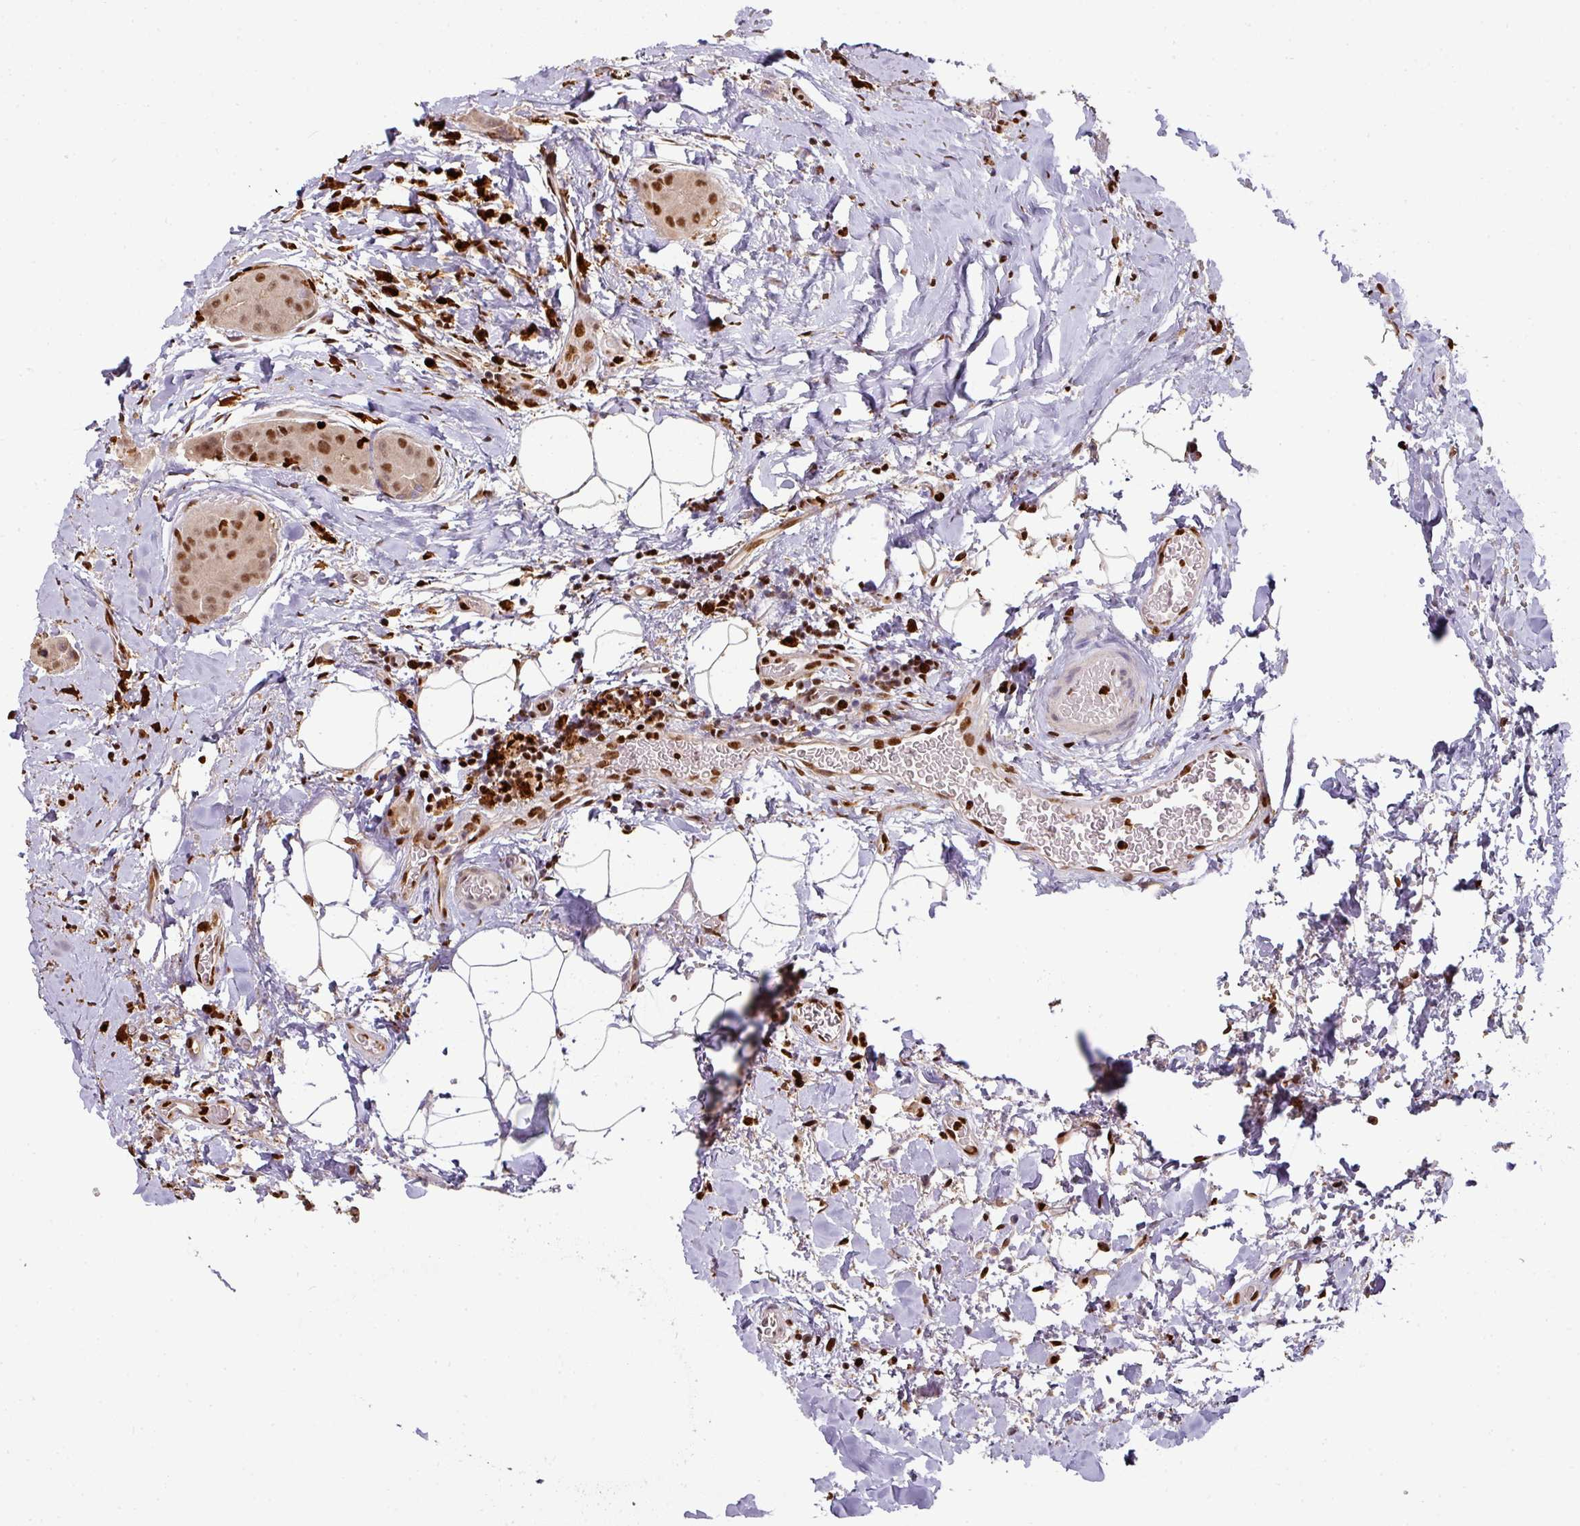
{"staining": {"intensity": "moderate", "quantity": ">75%", "location": "nuclear"}, "tissue": "thyroid cancer", "cell_type": "Tumor cells", "image_type": "cancer", "snomed": [{"axis": "morphology", "description": "Papillary adenocarcinoma, NOS"}, {"axis": "topography", "description": "Thyroid gland"}], "caption": "Thyroid cancer (papillary adenocarcinoma) stained with a protein marker reveals moderate staining in tumor cells.", "gene": "SAMHD1", "patient": {"sex": "male", "age": 33}}